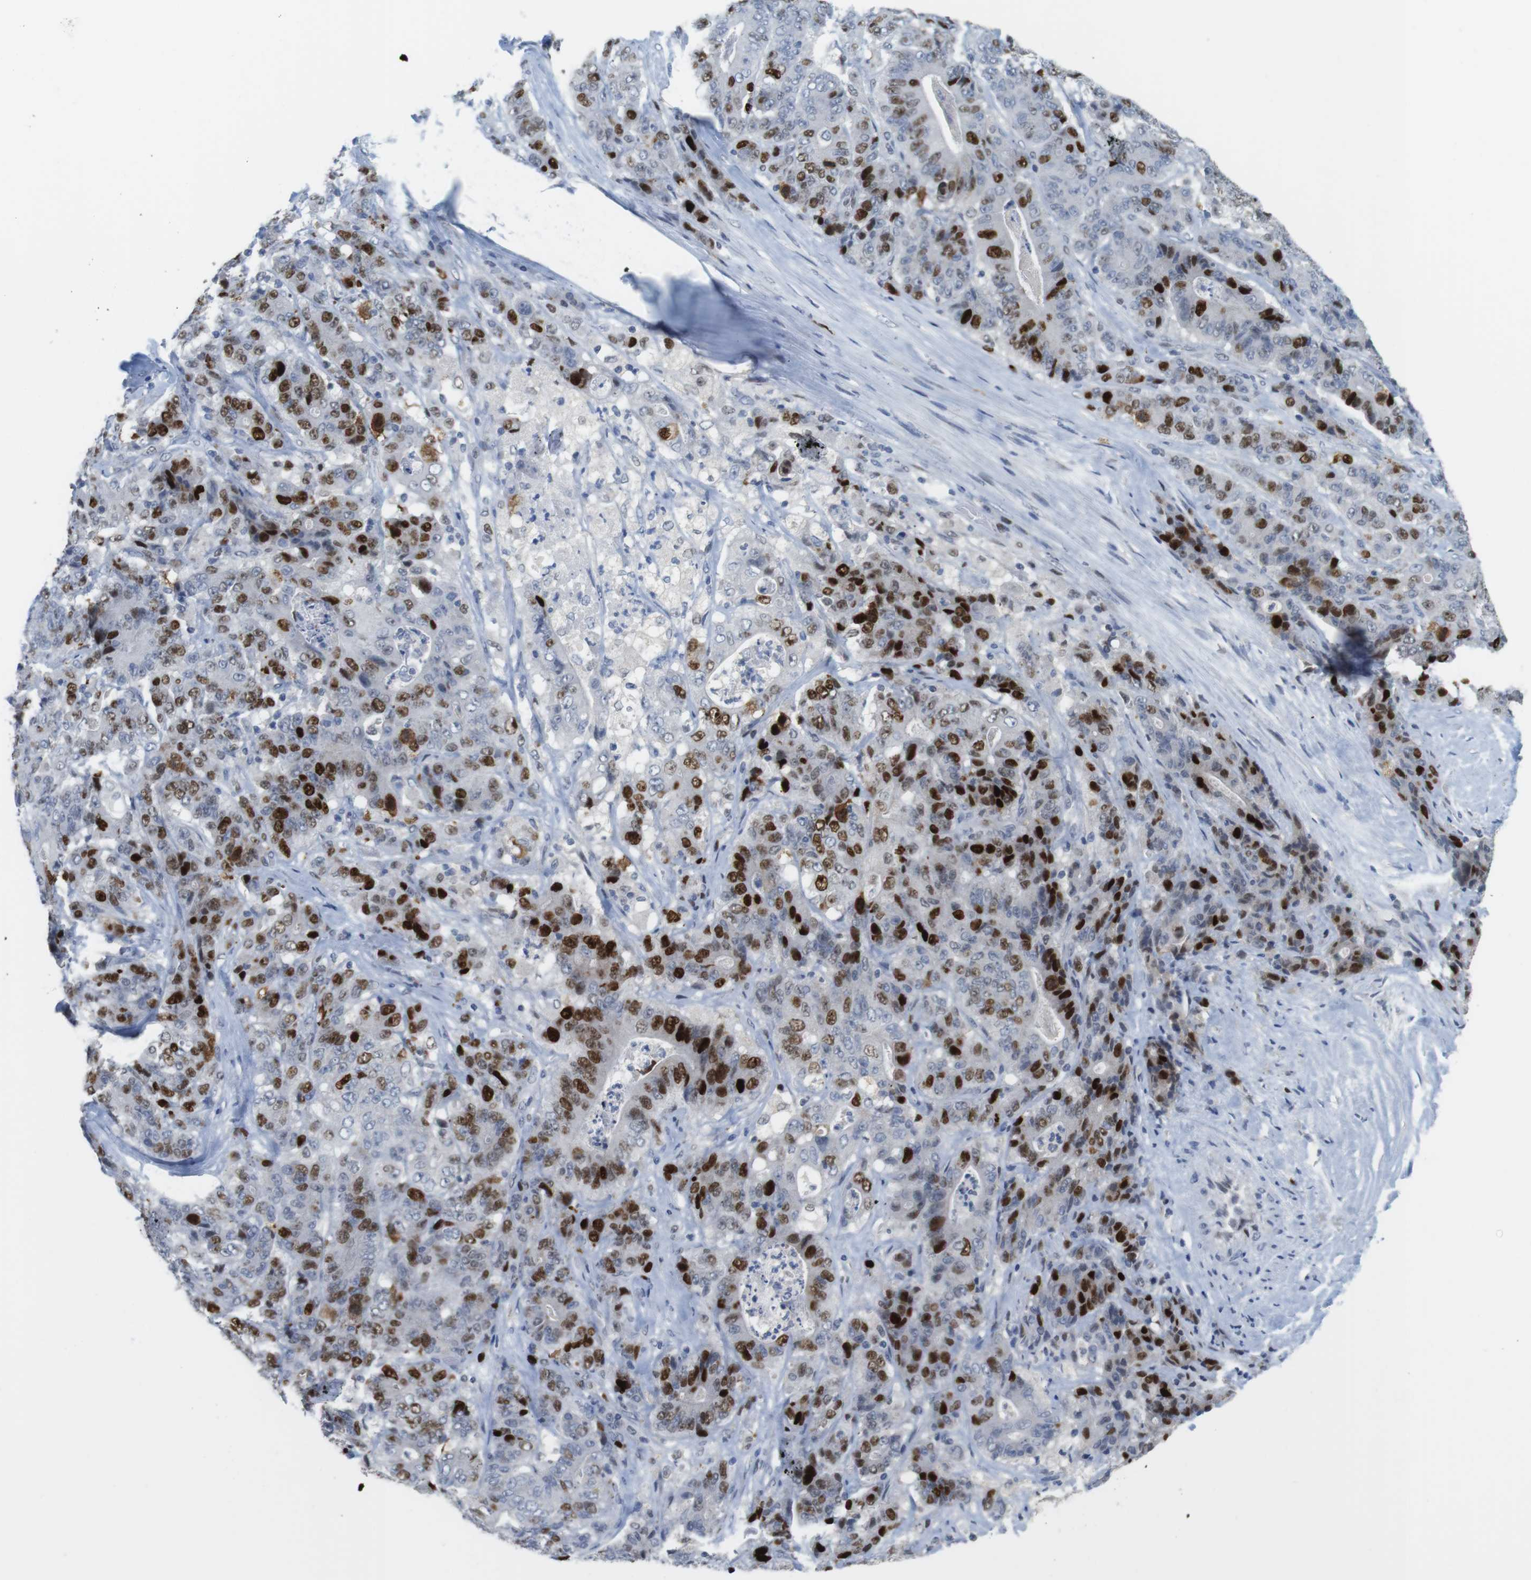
{"staining": {"intensity": "strong", "quantity": "25%-75%", "location": "nuclear"}, "tissue": "stomach cancer", "cell_type": "Tumor cells", "image_type": "cancer", "snomed": [{"axis": "morphology", "description": "Adenocarcinoma, NOS"}, {"axis": "topography", "description": "Stomach"}], "caption": "This is a micrograph of IHC staining of stomach adenocarcinoma, which shows strong staining in the nuclear of tumor cells.", "gene": "KPNA2", "patient": {"sex": "female", "age": 73}}